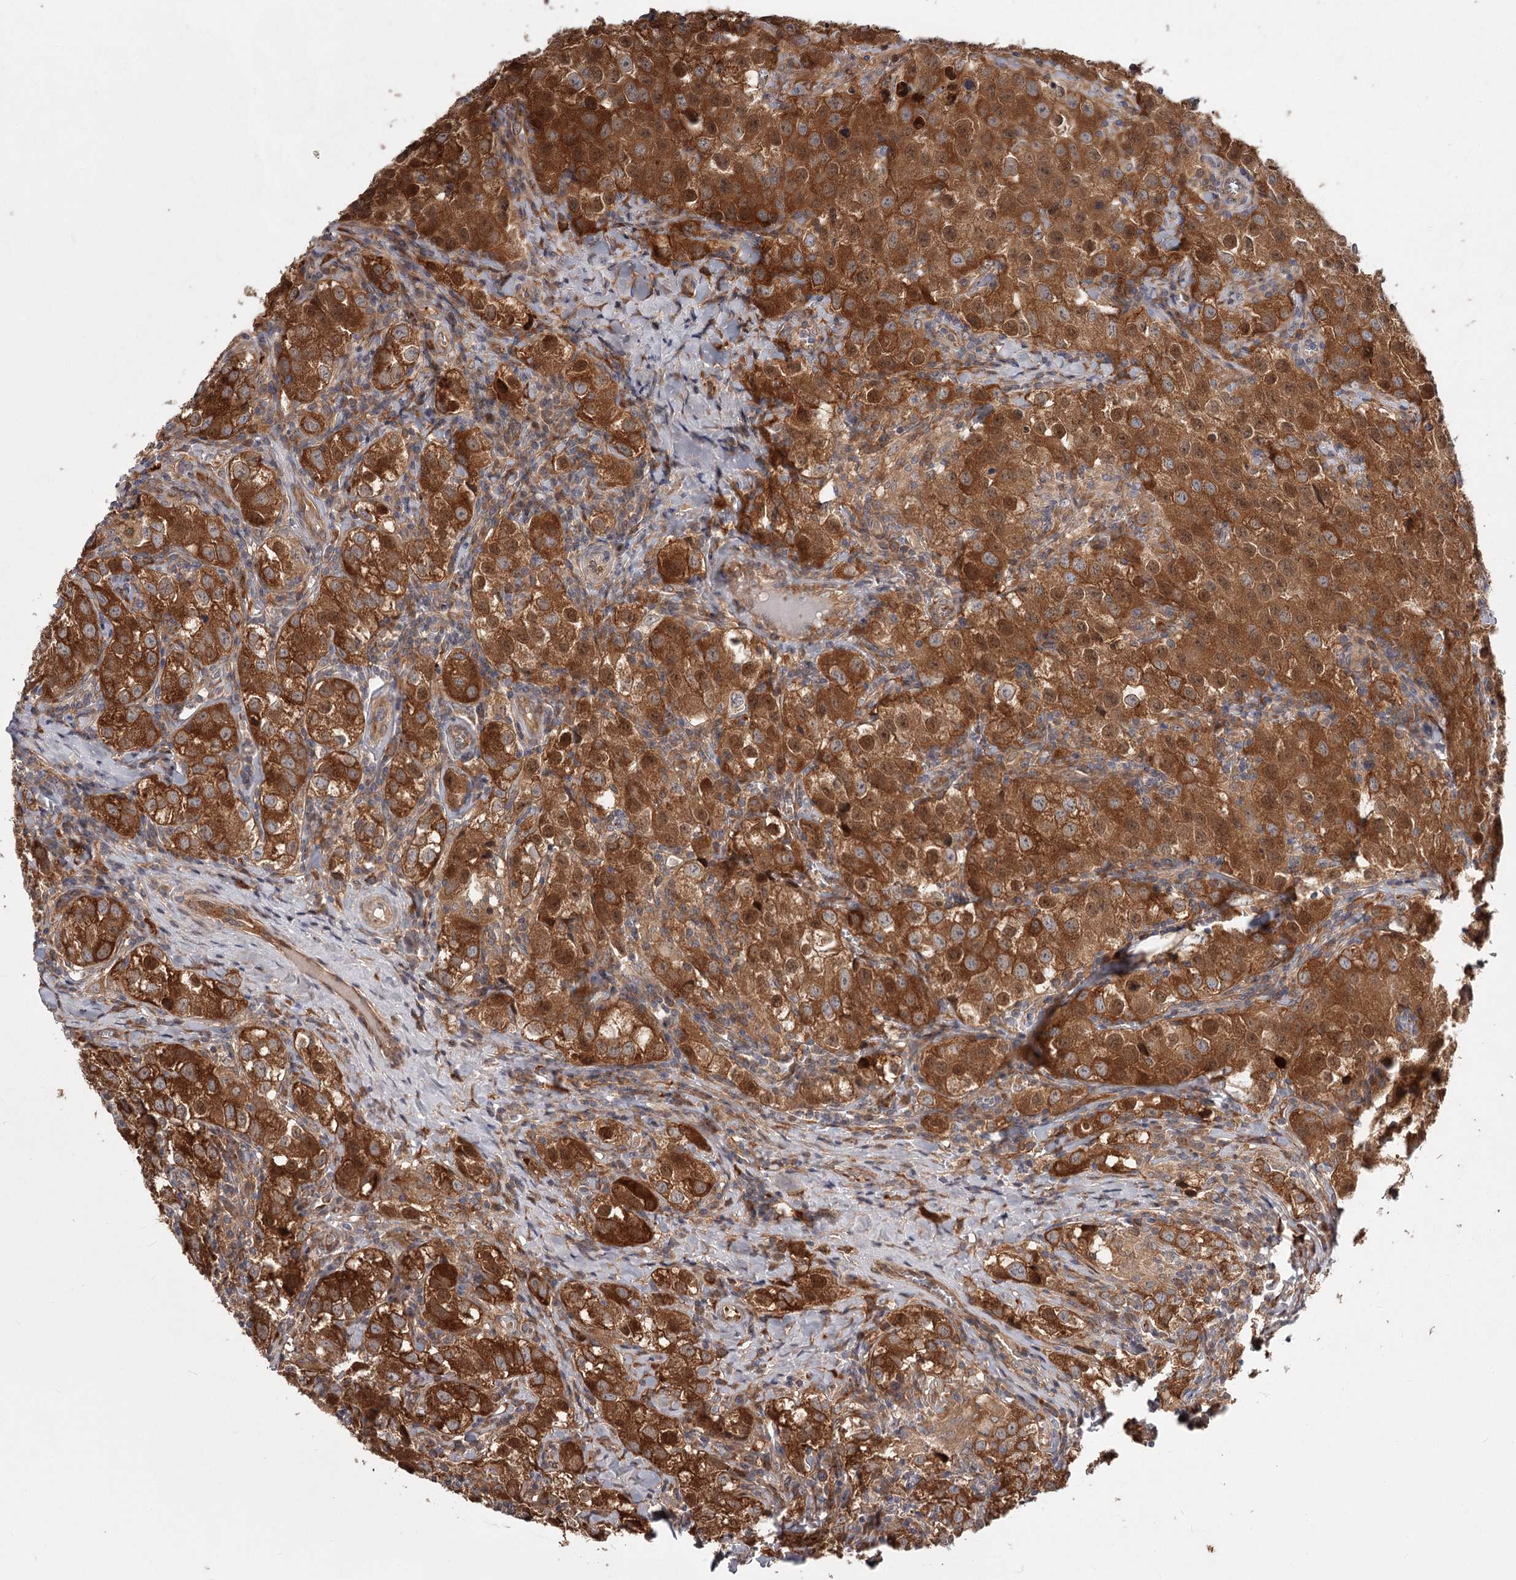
{"staining": {"intensity": "moderate", "quantity": ">75%", "location": "cytoplasmic/membranous"}, "tissue": "testis cancer", "cell_type": "Tumor cells", "image_type": "cancer", "snomed": [{"axis": "morphology", "description": "Seminoma, NOS"}, {"axis": "morphology", "description": "Carcinoma, Embryonal, NOS"}, {"axis": "topography", "description": "Testis"}], "caption": "High-power microscopy captured an immunohistochemistry (IHC) micrograph of embryonal carcinoma (testis), revealing moderate cytoplasmic/membranous staining in approximately >75% of tumor cells.", "gene": "CCNG2", "patient": {"sex": "male", "age": 43}}